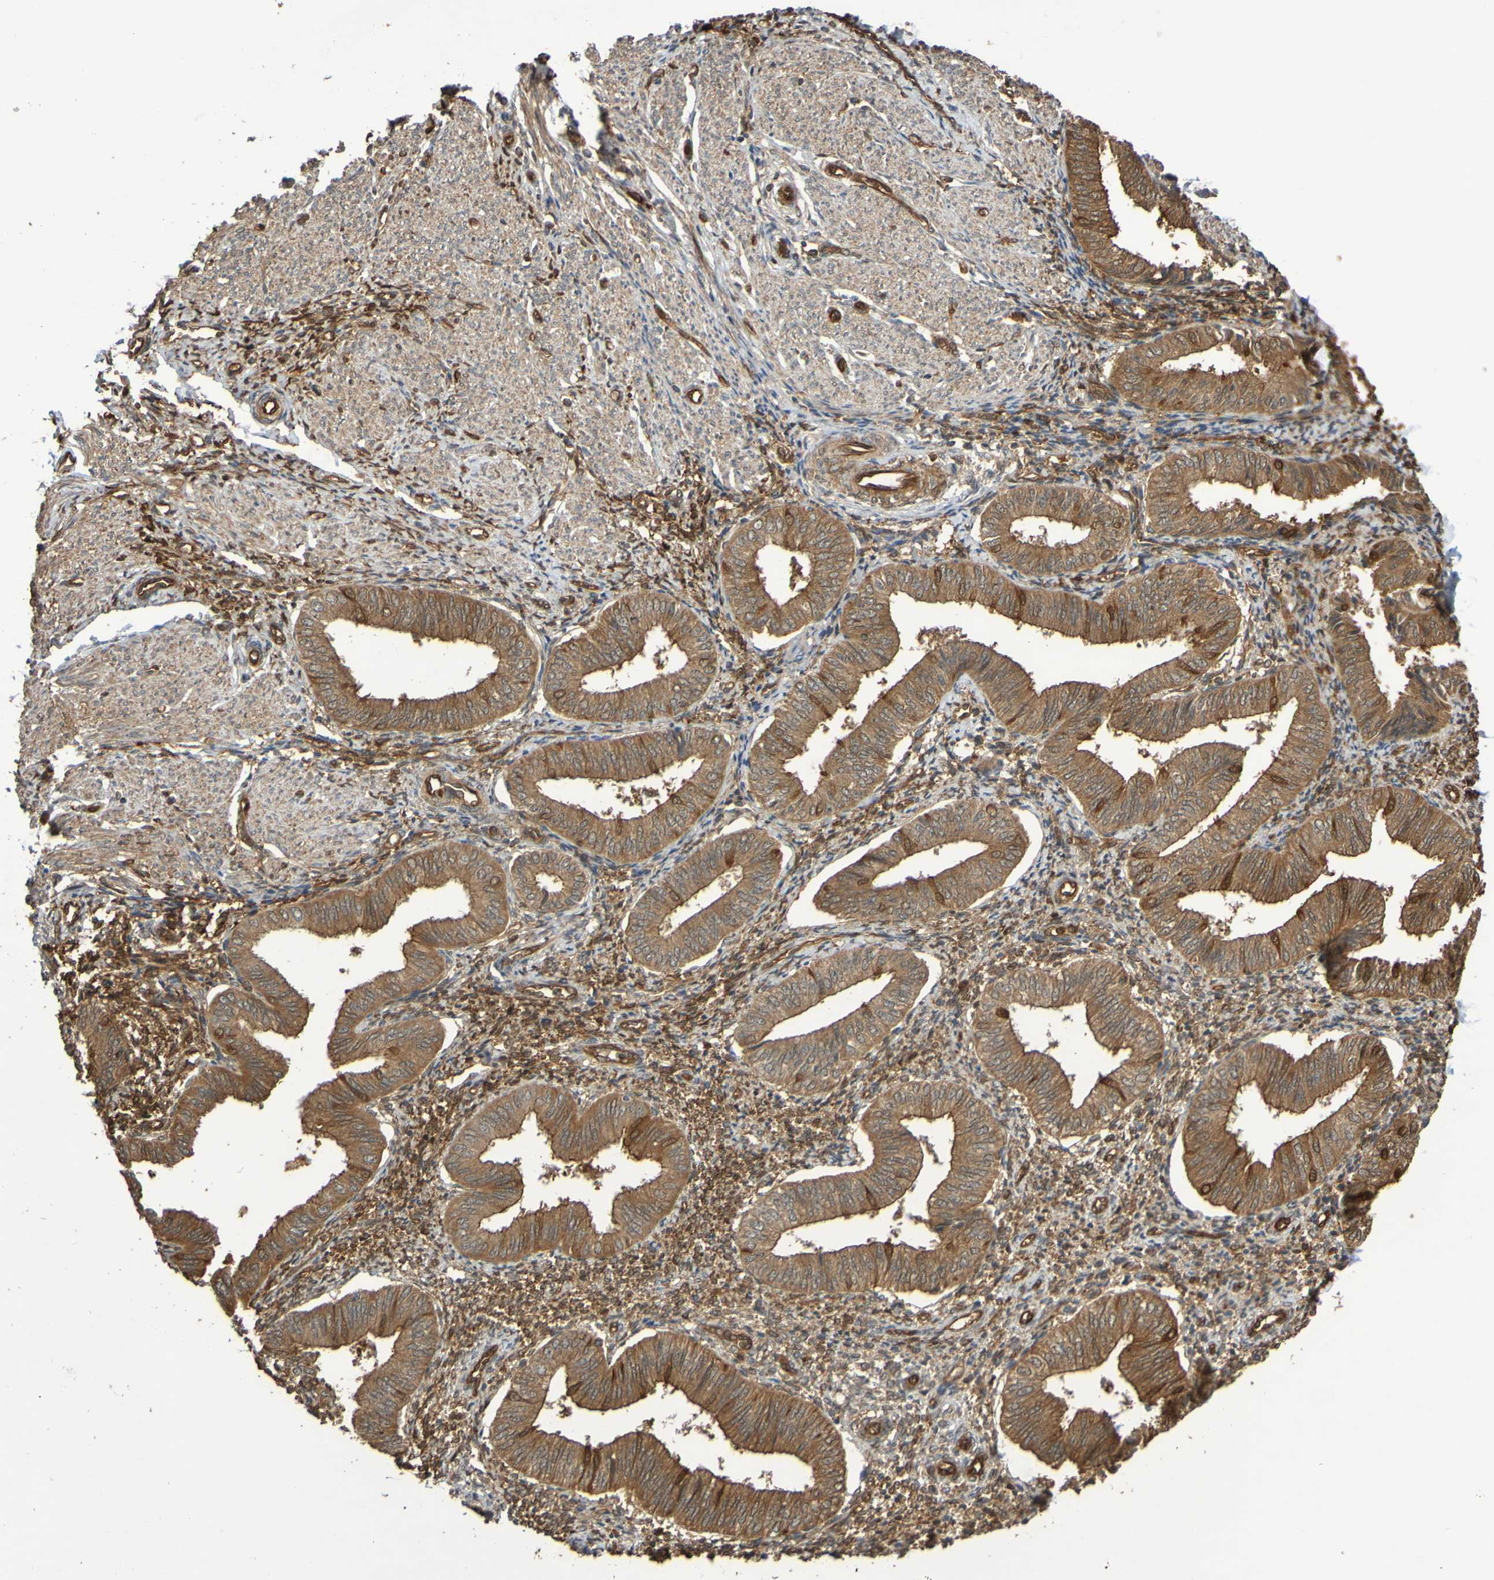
{"staining": {"intensity": "moderate", "quantity": "25%-75%", "location": "cytoplasmic/membranous"}, "tissue": "endometrium", "cell_type": "Cells in endometrial stroma", "image_type": "normal", "snomed": [{"axis": "morphology", "description": "Normal tissue, NOS"}, {"axis": "topography", "description": "Endometrium"}], "caption": "High-power microscopy captured an immunohistochemistry (IHC) histopathology image of normal endometrium, revealing moderate cytoplasmic/membranous expression in approximately 25%-75% of cells in endometrial stroma. (brown staining indicates protein expression, while blue staining denotes nuclei).", "gene": "SERPINB6", "patient": {"sex": "female", "age": 50}}